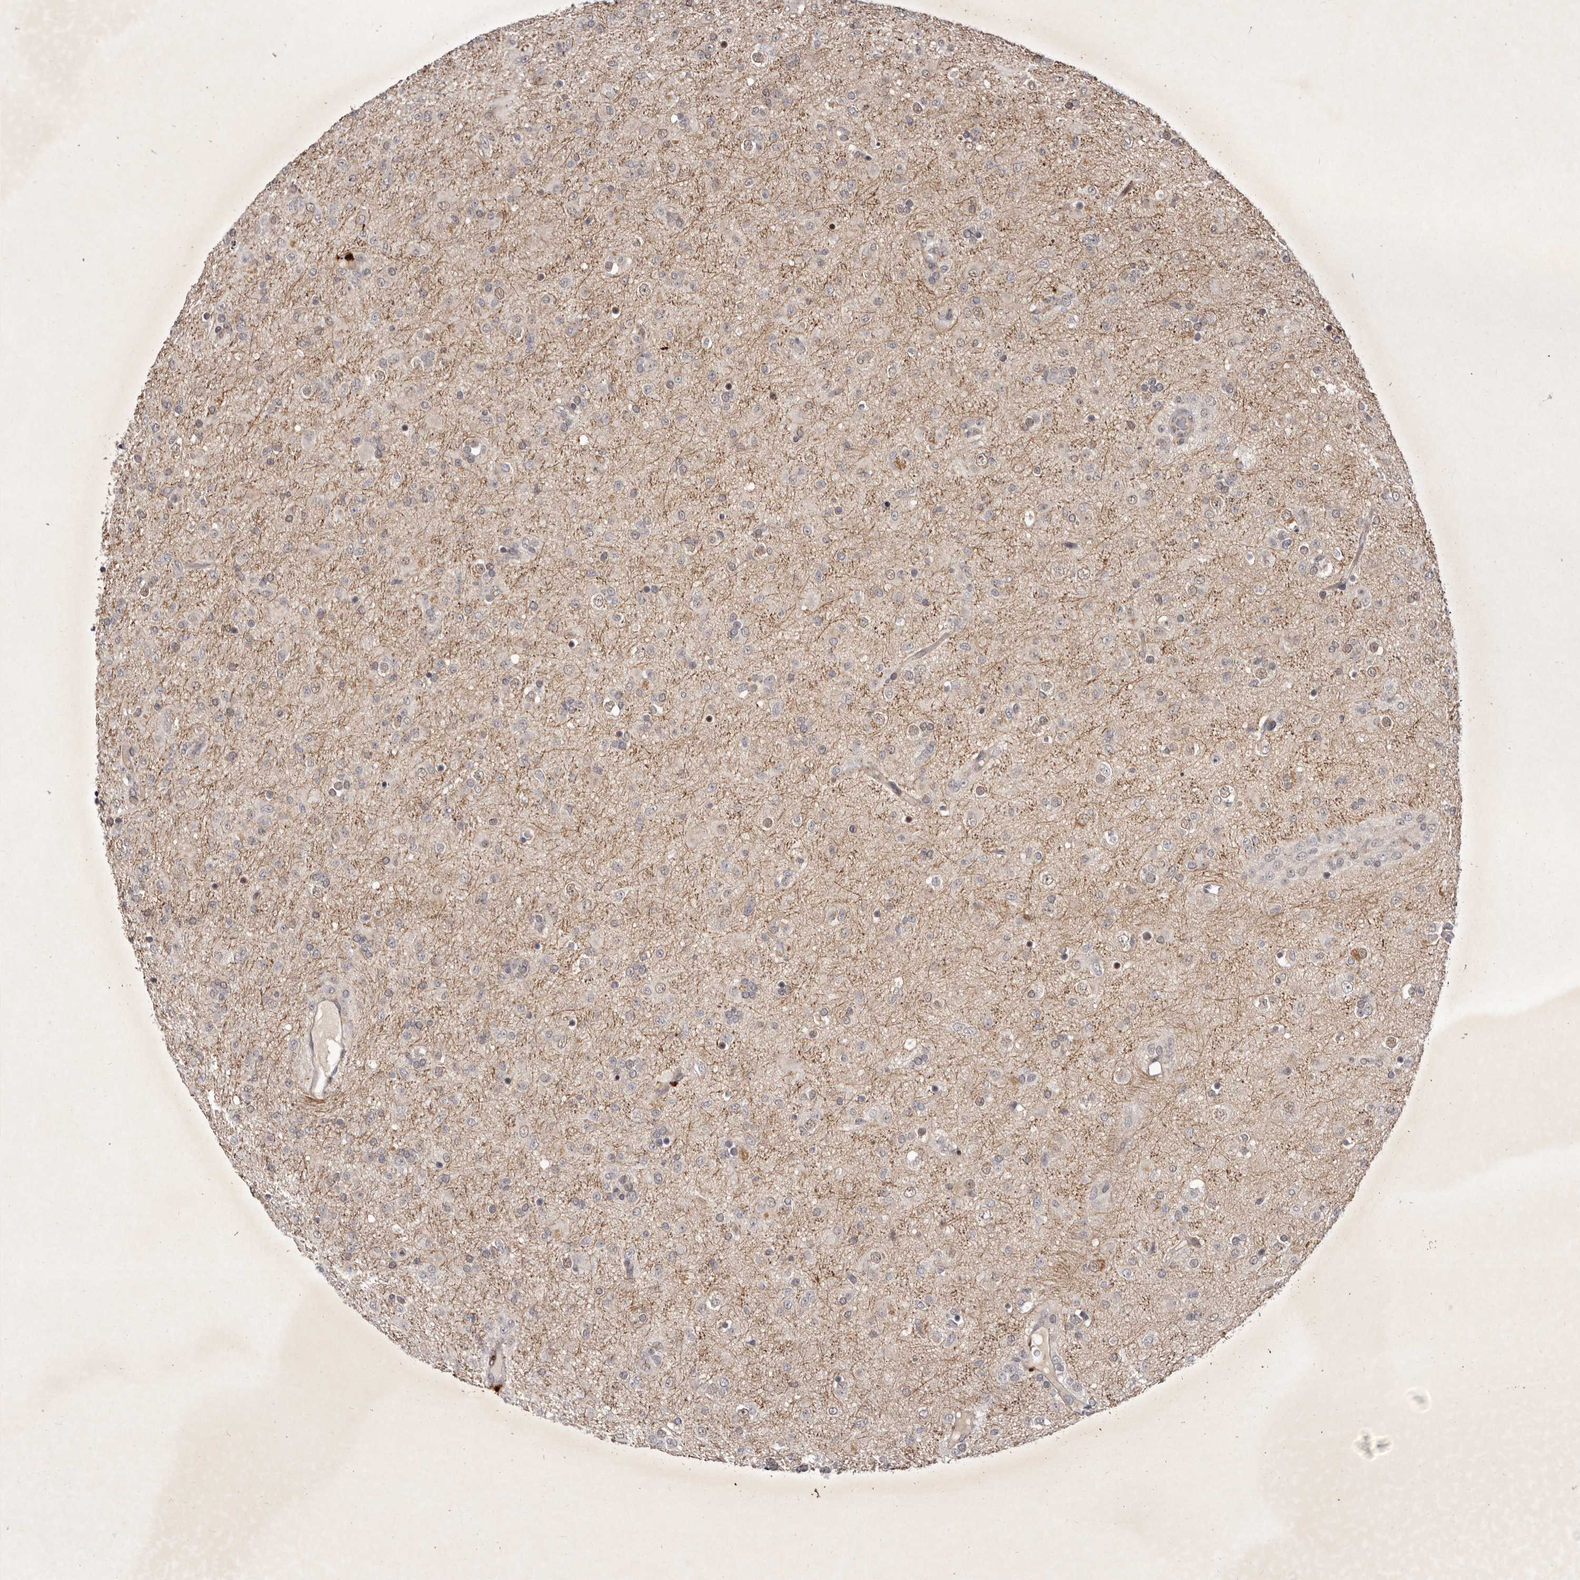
{"staining": {"intensity": "negative", "quantity": "none", "location": "none"}, "tissue": "glioma", "cell_type": "Tumor cells", "image_type": "cancer", "snomed": [{"axis": "morphology", "description": "Glioma, malignant, Low grade"}, {"axis": "topography", "description": "Brain"}], "caption": "Immunohistochemistry photomicrograph of neoplastic tissue: human glioma stained with DAB exhibits no significant protein staining in tumor cells.", "gene": "ABL1", "patient": {"sex": "male", "age": 65}}